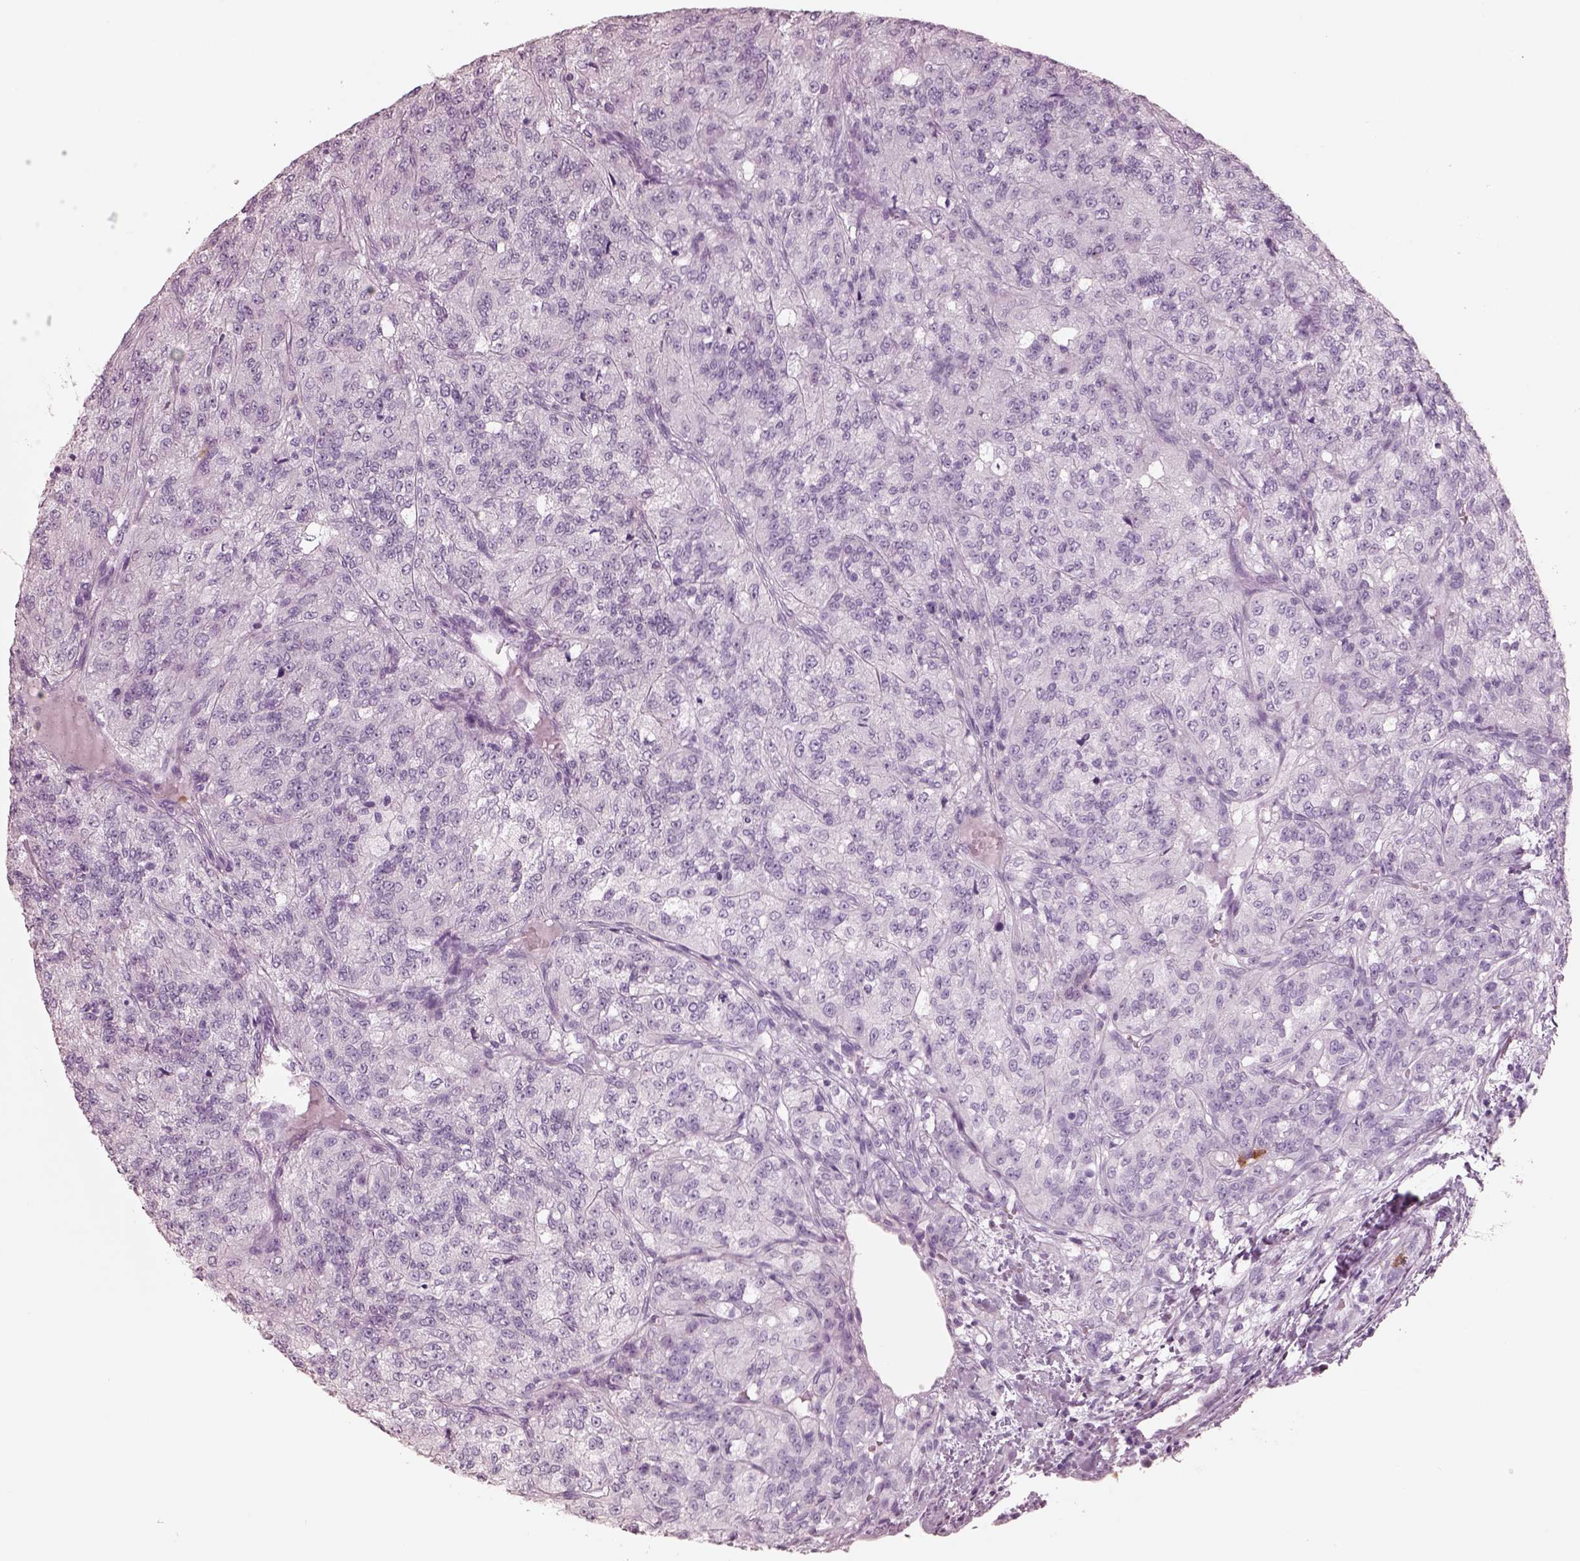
{"staining": {"intensity": "negative", "quantity": "none", "location": "none"}, "tissue": "renal cancer", "cell_type": "Tumor cells", "image_type": "cancer", "snomed": [{"axis": "morphology", "description": "Adenocarcinoma, NOS"}, {"axis": "topography", "description": "Kidney"}], "caption": "Immunohistochemistry (IHC) micrograph of human adenocarcinoma (renal) stained for a protein (brown), which exhibits no positivity in tumor cells.", "gene": "ELANE", "patient": {"sex": "female", "age": 63}}